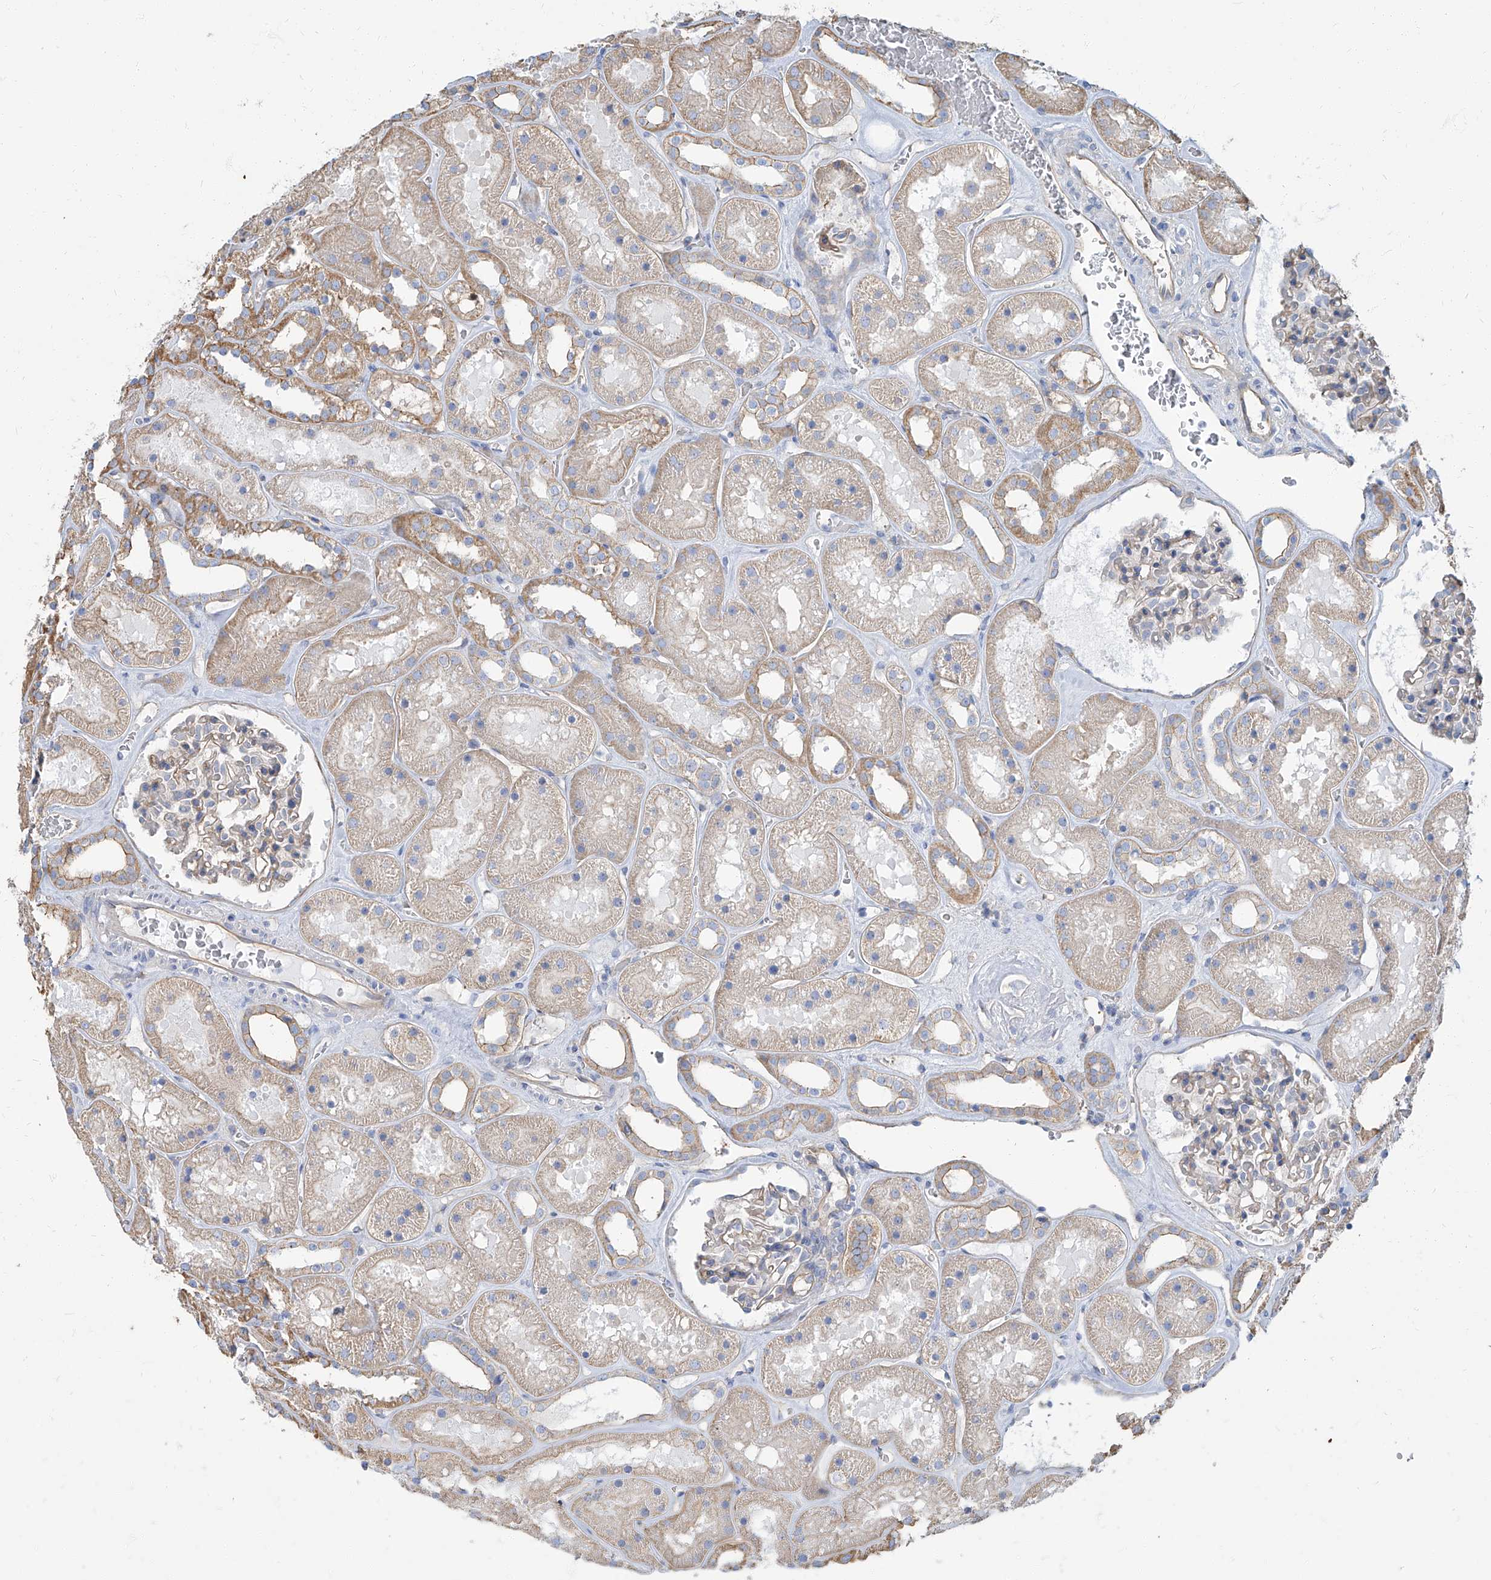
{"staining": {"intensity": "weak", "quantity": "25%-75%", "location": "cytoplasmic/membranous"}, "tissue": "kidney", "cell_type": "Cells in glomeruli", "image_type": "normal", "snomed": [{"axis": "morphology", "description": "Normal tissue, NOS"}, {"axis": "topography", "description": "Kidney"}], "caption": "Immunohistochemical staining of normal kidney exhibits 25%-75% levels of weak cytoplasmic/membranous protein expression in about 25%-75% of cells in glomeruli.", "gene": "TXLNB", "patient": {"sex": "female", "age": 41}}